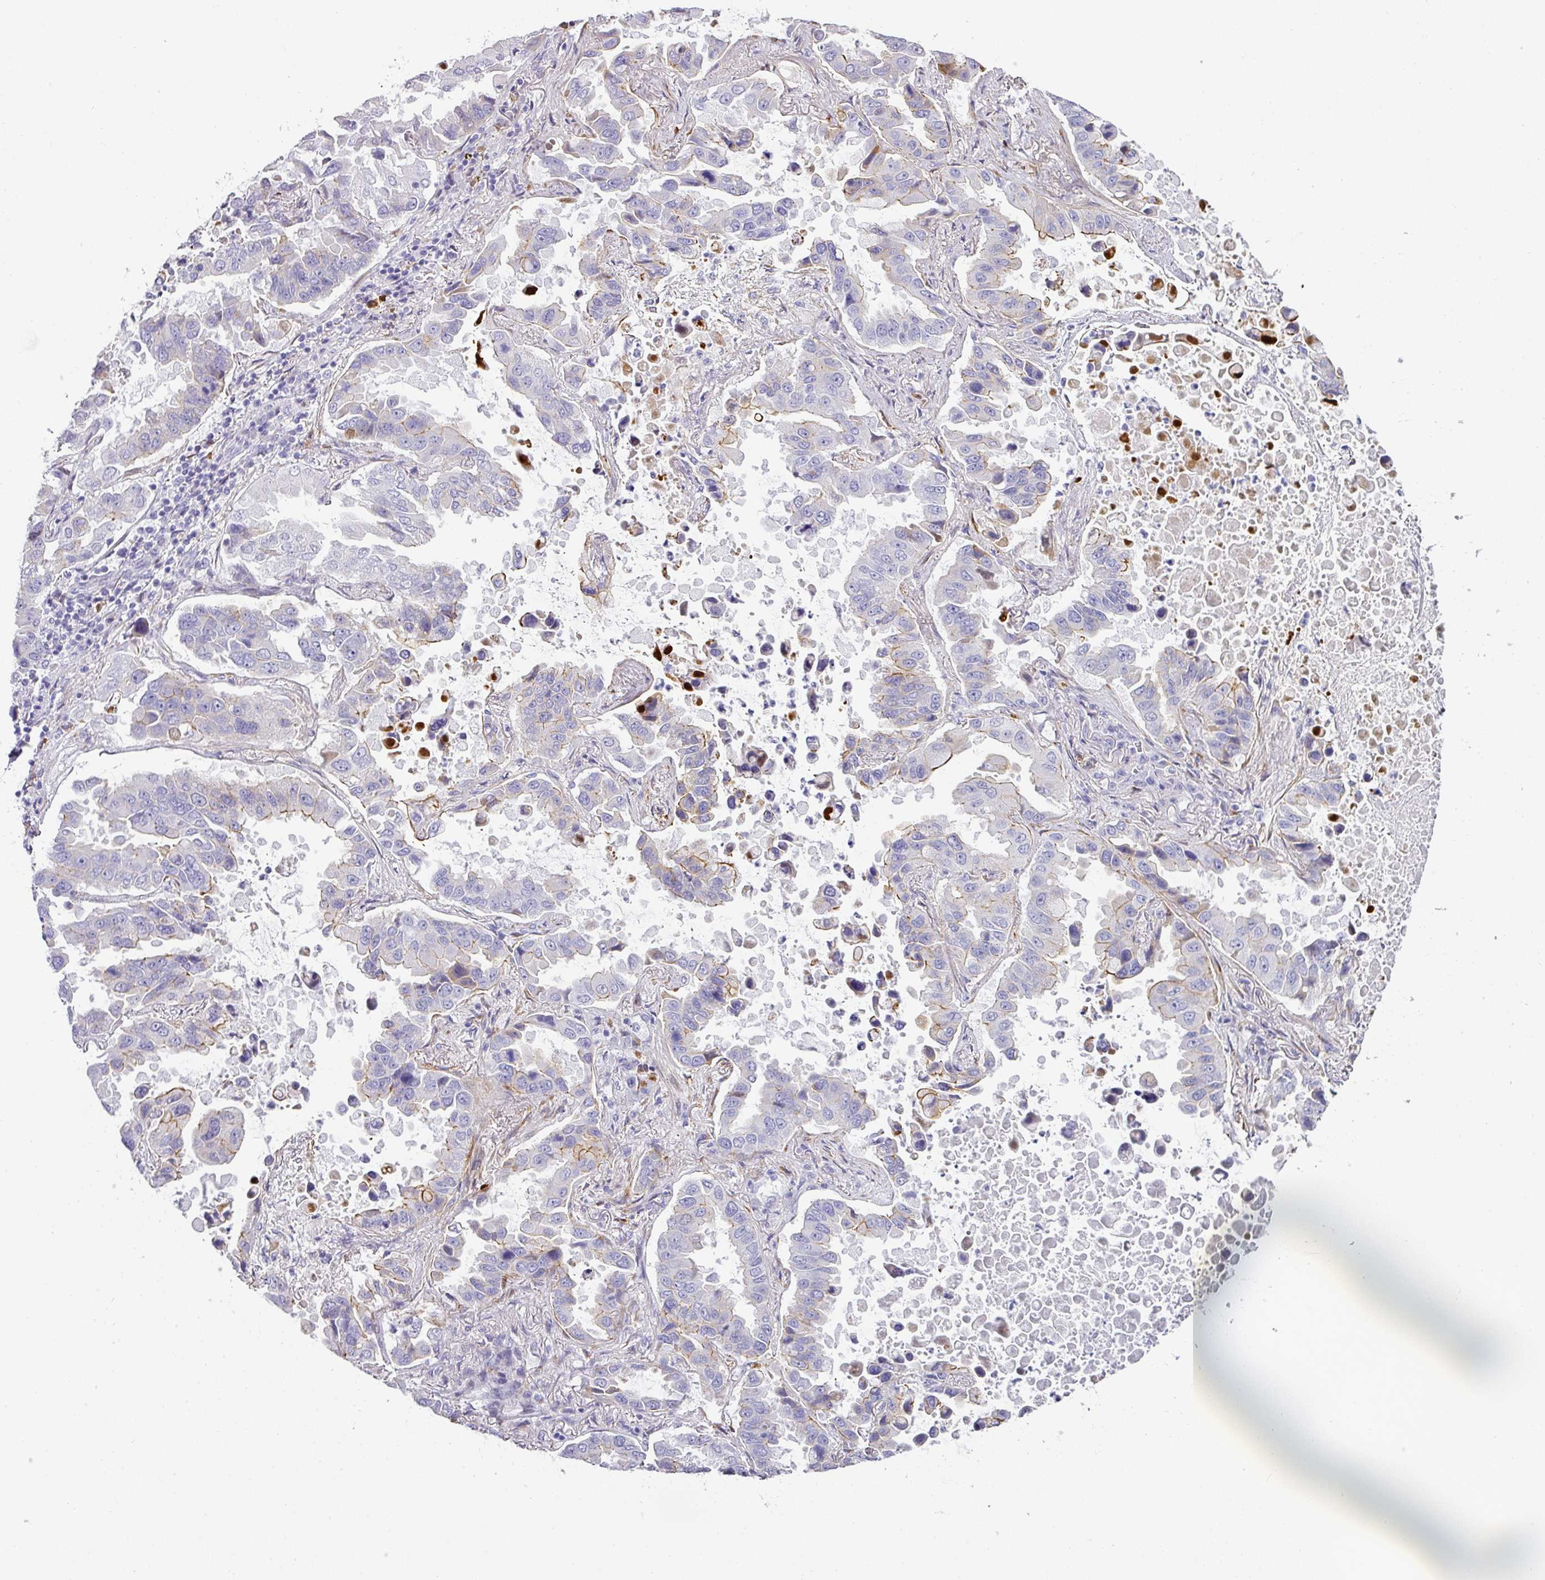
{"staining": {"intensity": "moderate", "quantity": "<25%", "location": "cytoplasmic/membranous"}, "tissue": "lung cancer", "cell_type": "Tumor cells", "image_type": "cancer", "snomed": [{"axis": "morphology", "description": "Adenocarcinoma, NOS"}, {"axis": "topography", "description": "Lung"}], "caption": "Lung adenocarcinoma stained with a protein marker displays moderate staining in tumor cells.", "gene": "ANKRD29", "patient": {"sex": "male", "age": 64}}